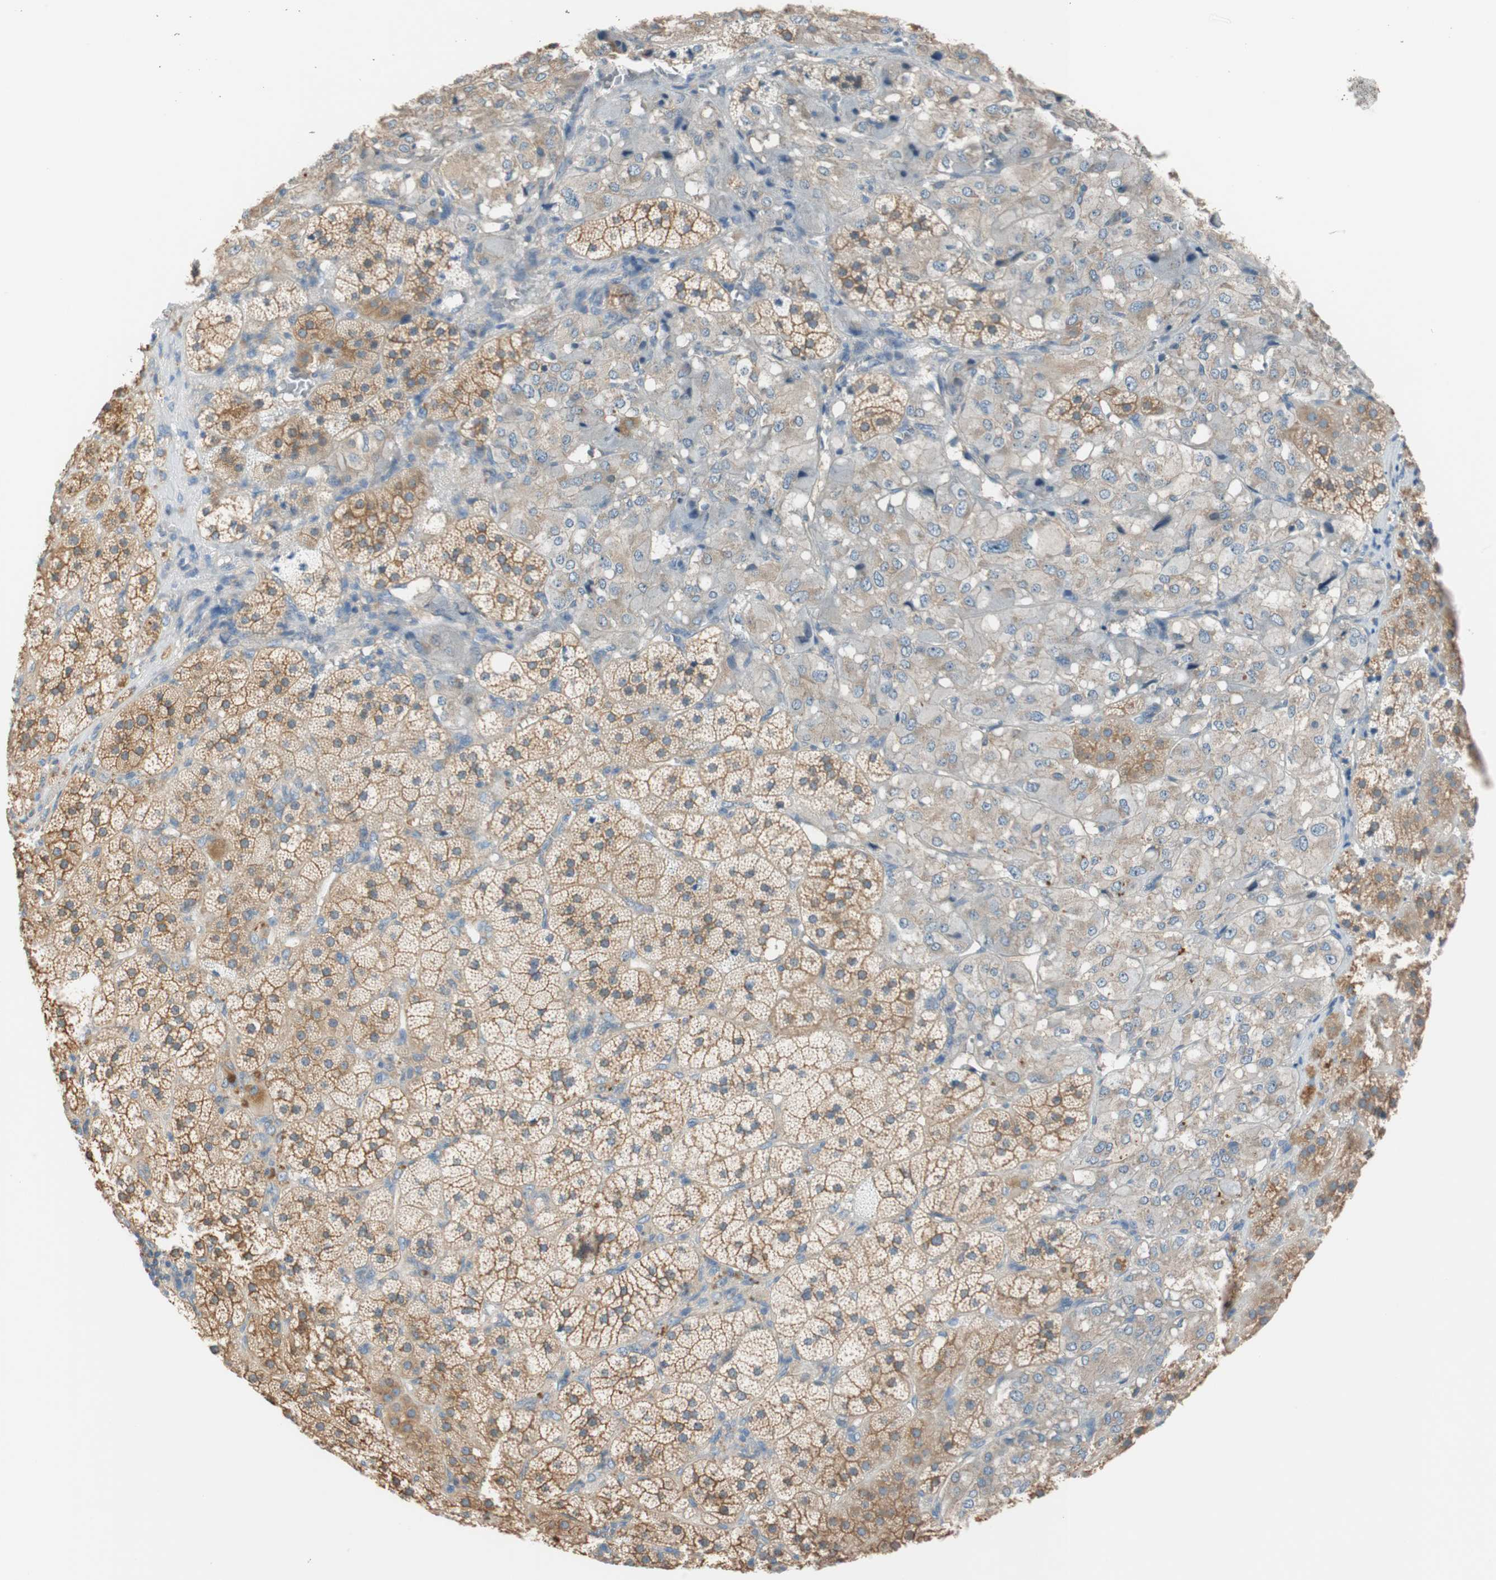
{"staining": {"intensity": "moderate", "quantity": ">75%", "location": "cytoplasmic/membranous"}, "tissue": "adrenal gland", "cell_type": "Glandular cells", "image_type": "normal", "snomed": [{"axis": "morphology", "description": "Normal tissue, NOS"}, {"axis": "topography", "description": "Adrenal gland"}], "caption": "IHC photomicrograph of normal human adrenal gland stained for a protein (brown), which shows medium levels of moderate cytoplasmic/membranous staining in about >75% of glandular cells.", "gene": "GLUL", "patient": {"sex": "female", "age": 44}}